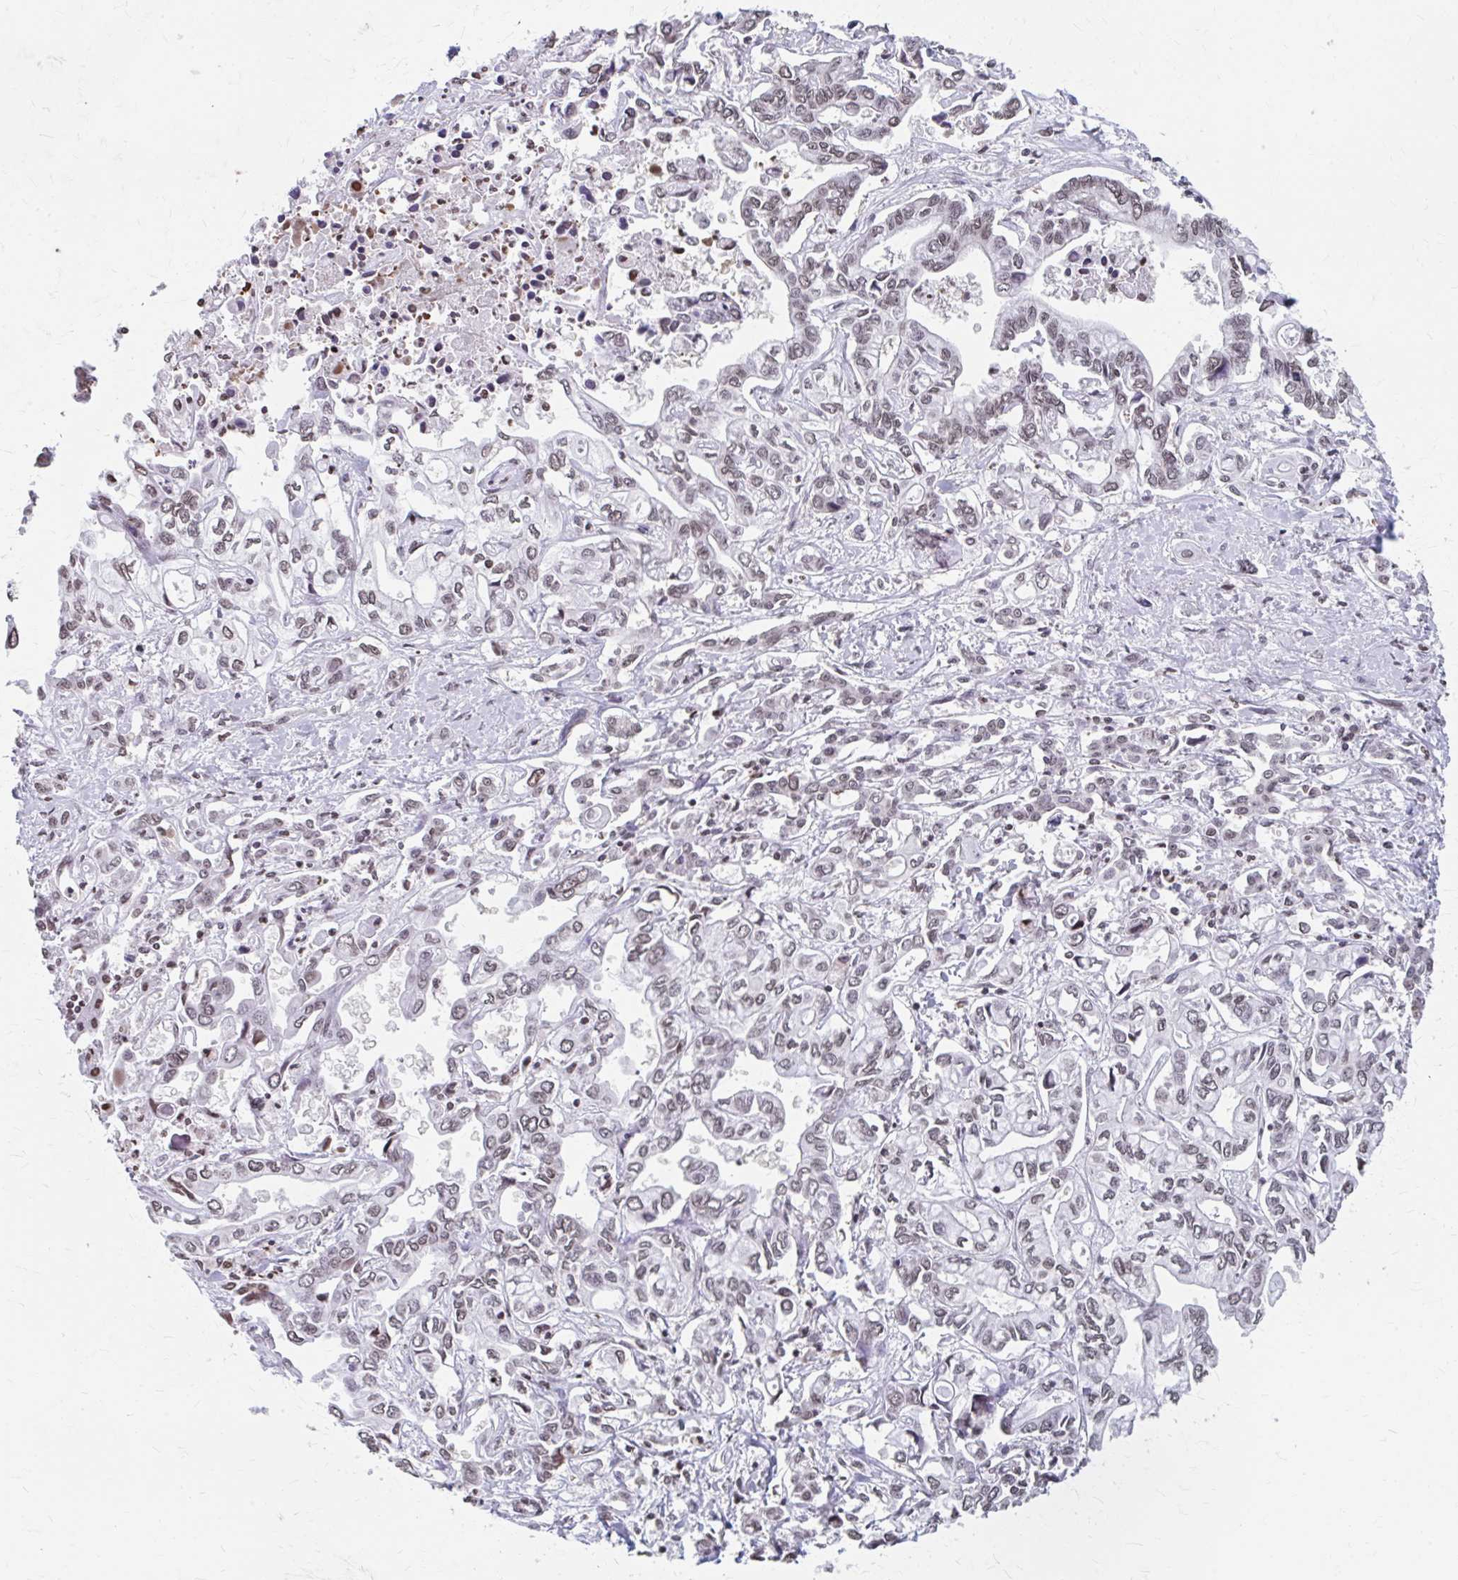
{"staining": {"intensity": "weak", "quantity": "25%-75%", "location": "nuclear"}, "tissue": "liver cancer", "cell_type": "Tumor cells", "image_type": "cancer", "snomed": [{"axis": "morphology", "description": "Cholangiocarcinoma"}, {"axis": "topography", "description": "Liver"}], "caption": "A brown stain labels weak nuclear positivity of a protein in liver cancer tumor cells.", "gene": "ORC3", "patient": {"sex": "female", "age": 64}}